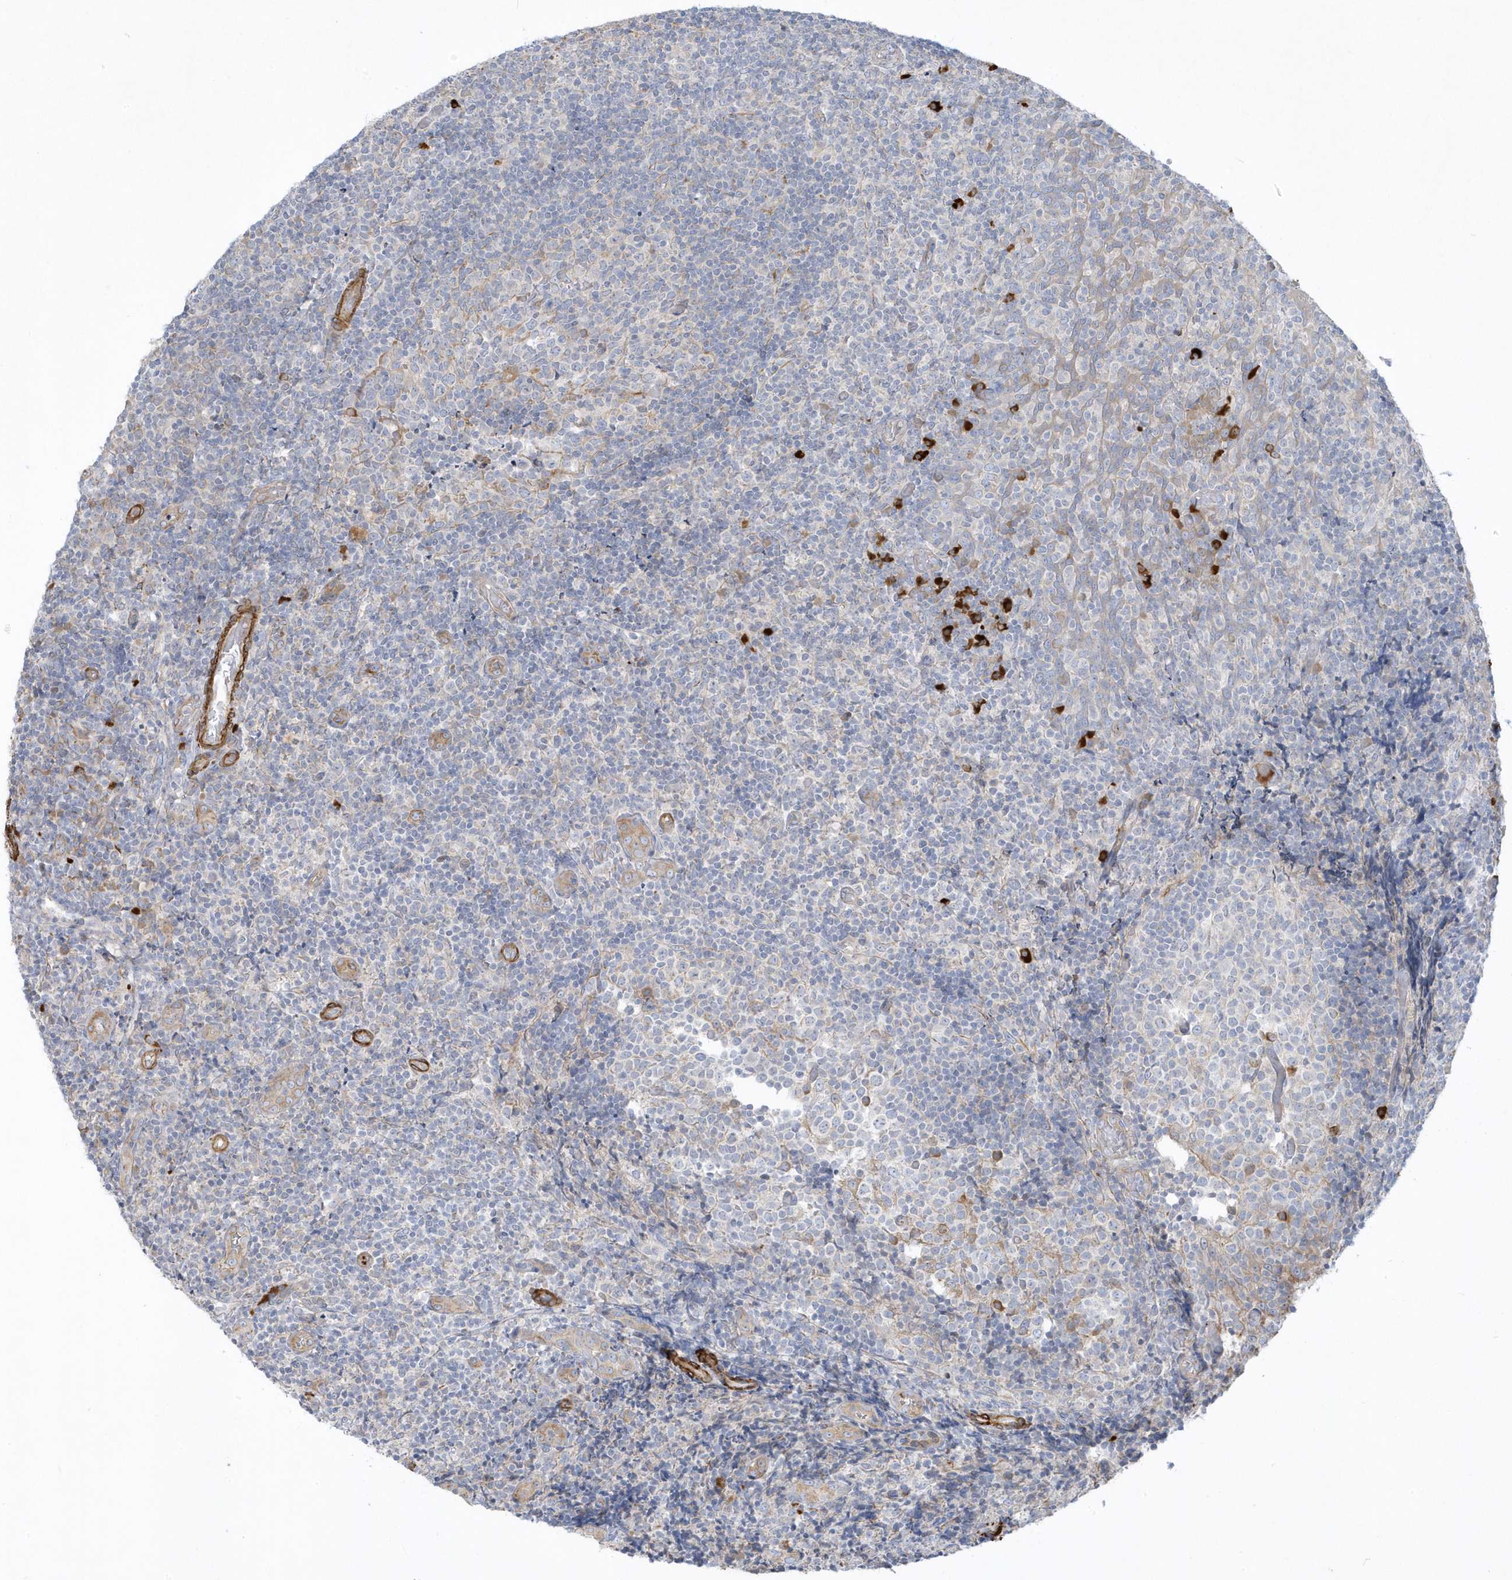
{"staining": {"intensity": "negative", "quantity": "none", "location": "none"}, "tissue": "tonsil", "cell_type": "Germinal center cells", "image_type": "normal", "snomed": [{"axis": "morphology", "description": "Normal tissue, NOS"}, {"axis": "topography", "description": "Tonsil"}], "caption": "Immunohistochemistry image of unremarkable human tonsil stained for a protein (brown), which reveals no expression in germinal center cells.", "gene": "THADA", "patient": {"sex": "female", "age": 19}}